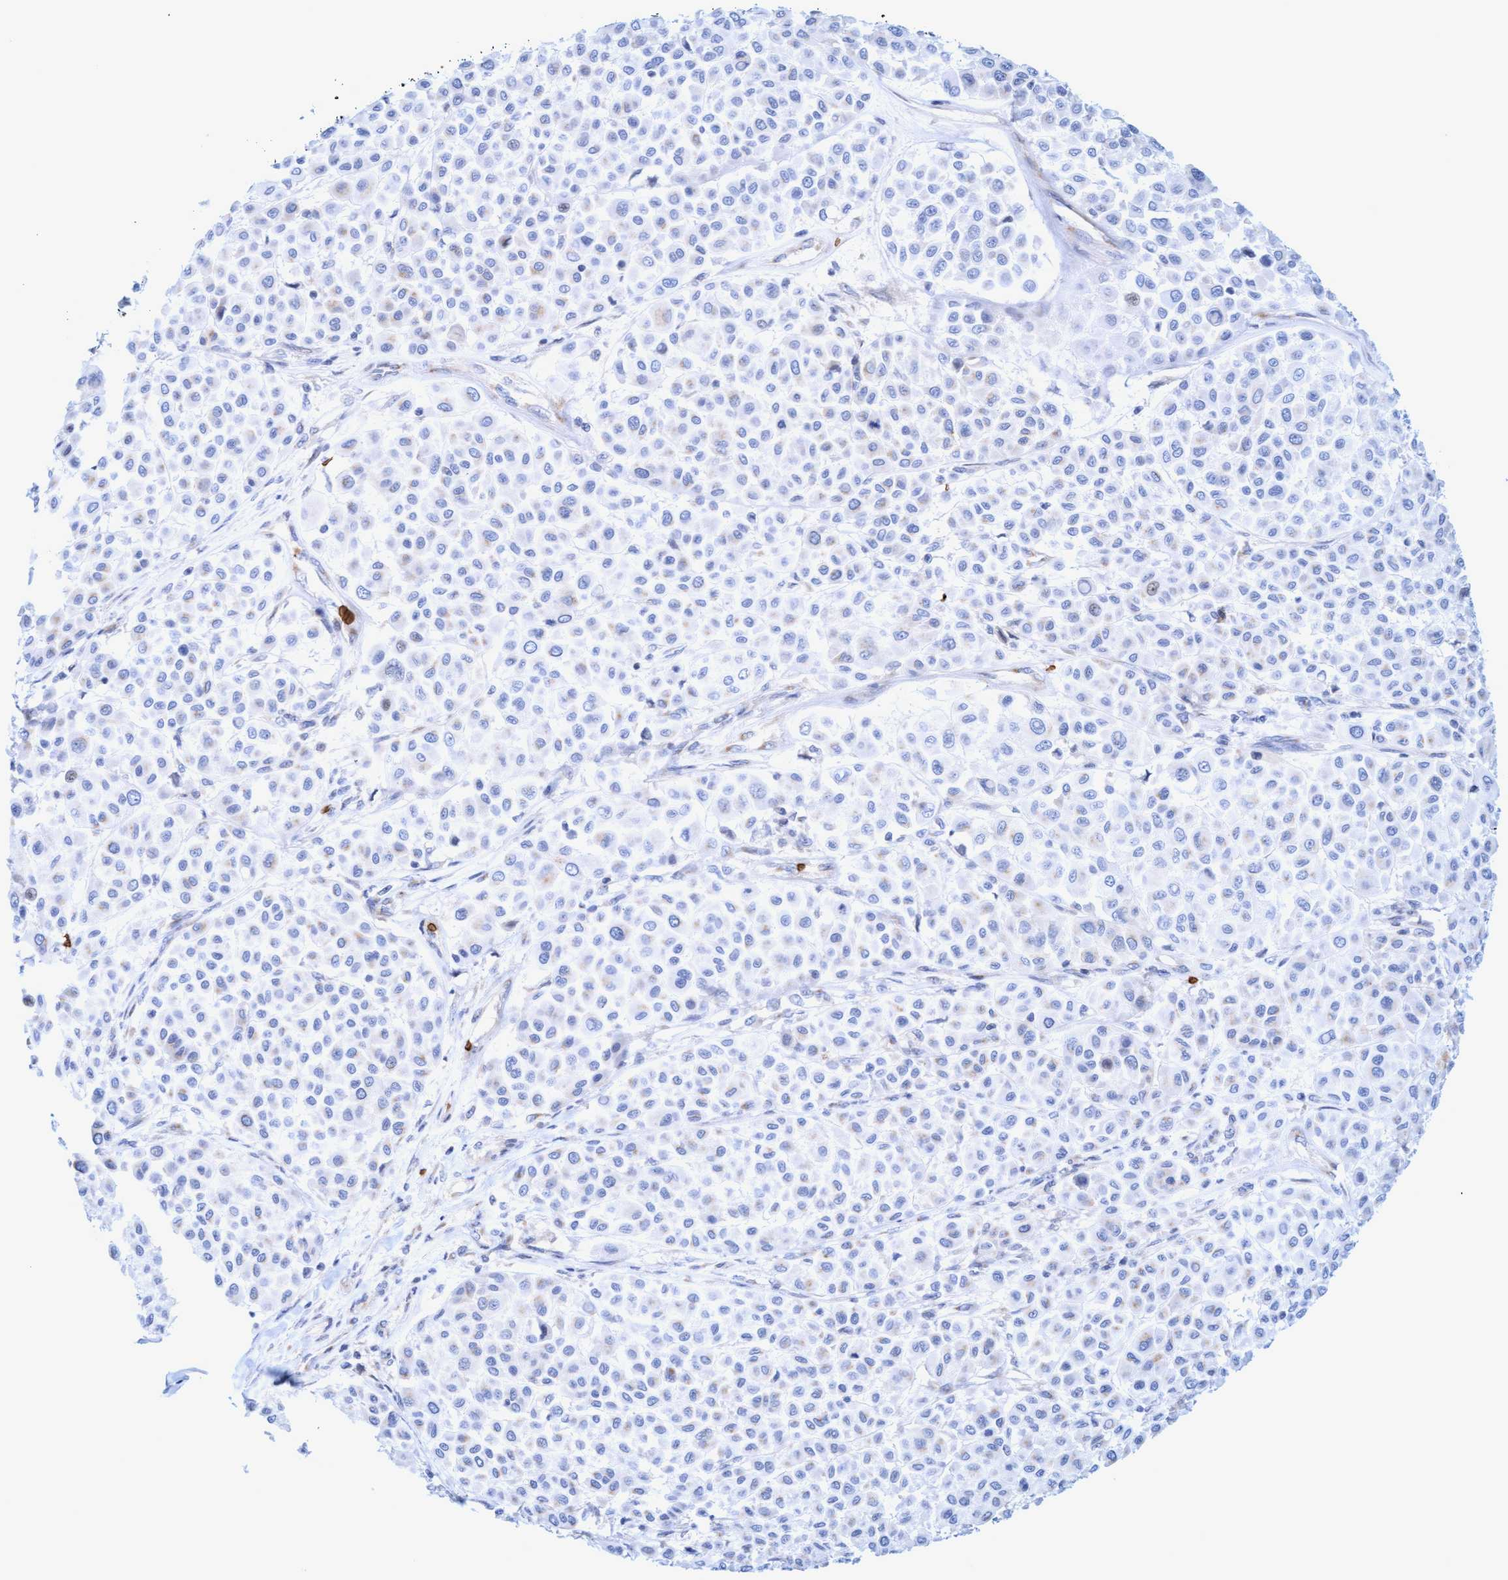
{"staining": {"intensity": "negative", "quantity": "none", "location": "none"}, "tissue": "melanoma", "cell_type": "Tumor cells", "image_type": "cancer", "snomed": [{"axis": "morphology", "description": "Malignant melanoma, Metastatic site"}, {"axis": "topography", "description": "Soft tissue"}], "caption": "The IHC micrograph has no significant staining in tumor cells of melanoma tissue. The staining was performed using DAB (3,3'-diaminobenzidine) to visualize the protein expression in brown, while the nuclei were stained in blue with hematoxylin (Magnification: 20x).", "gene": "SPEM2", "patient": {"sex": "male", "age": 41}}